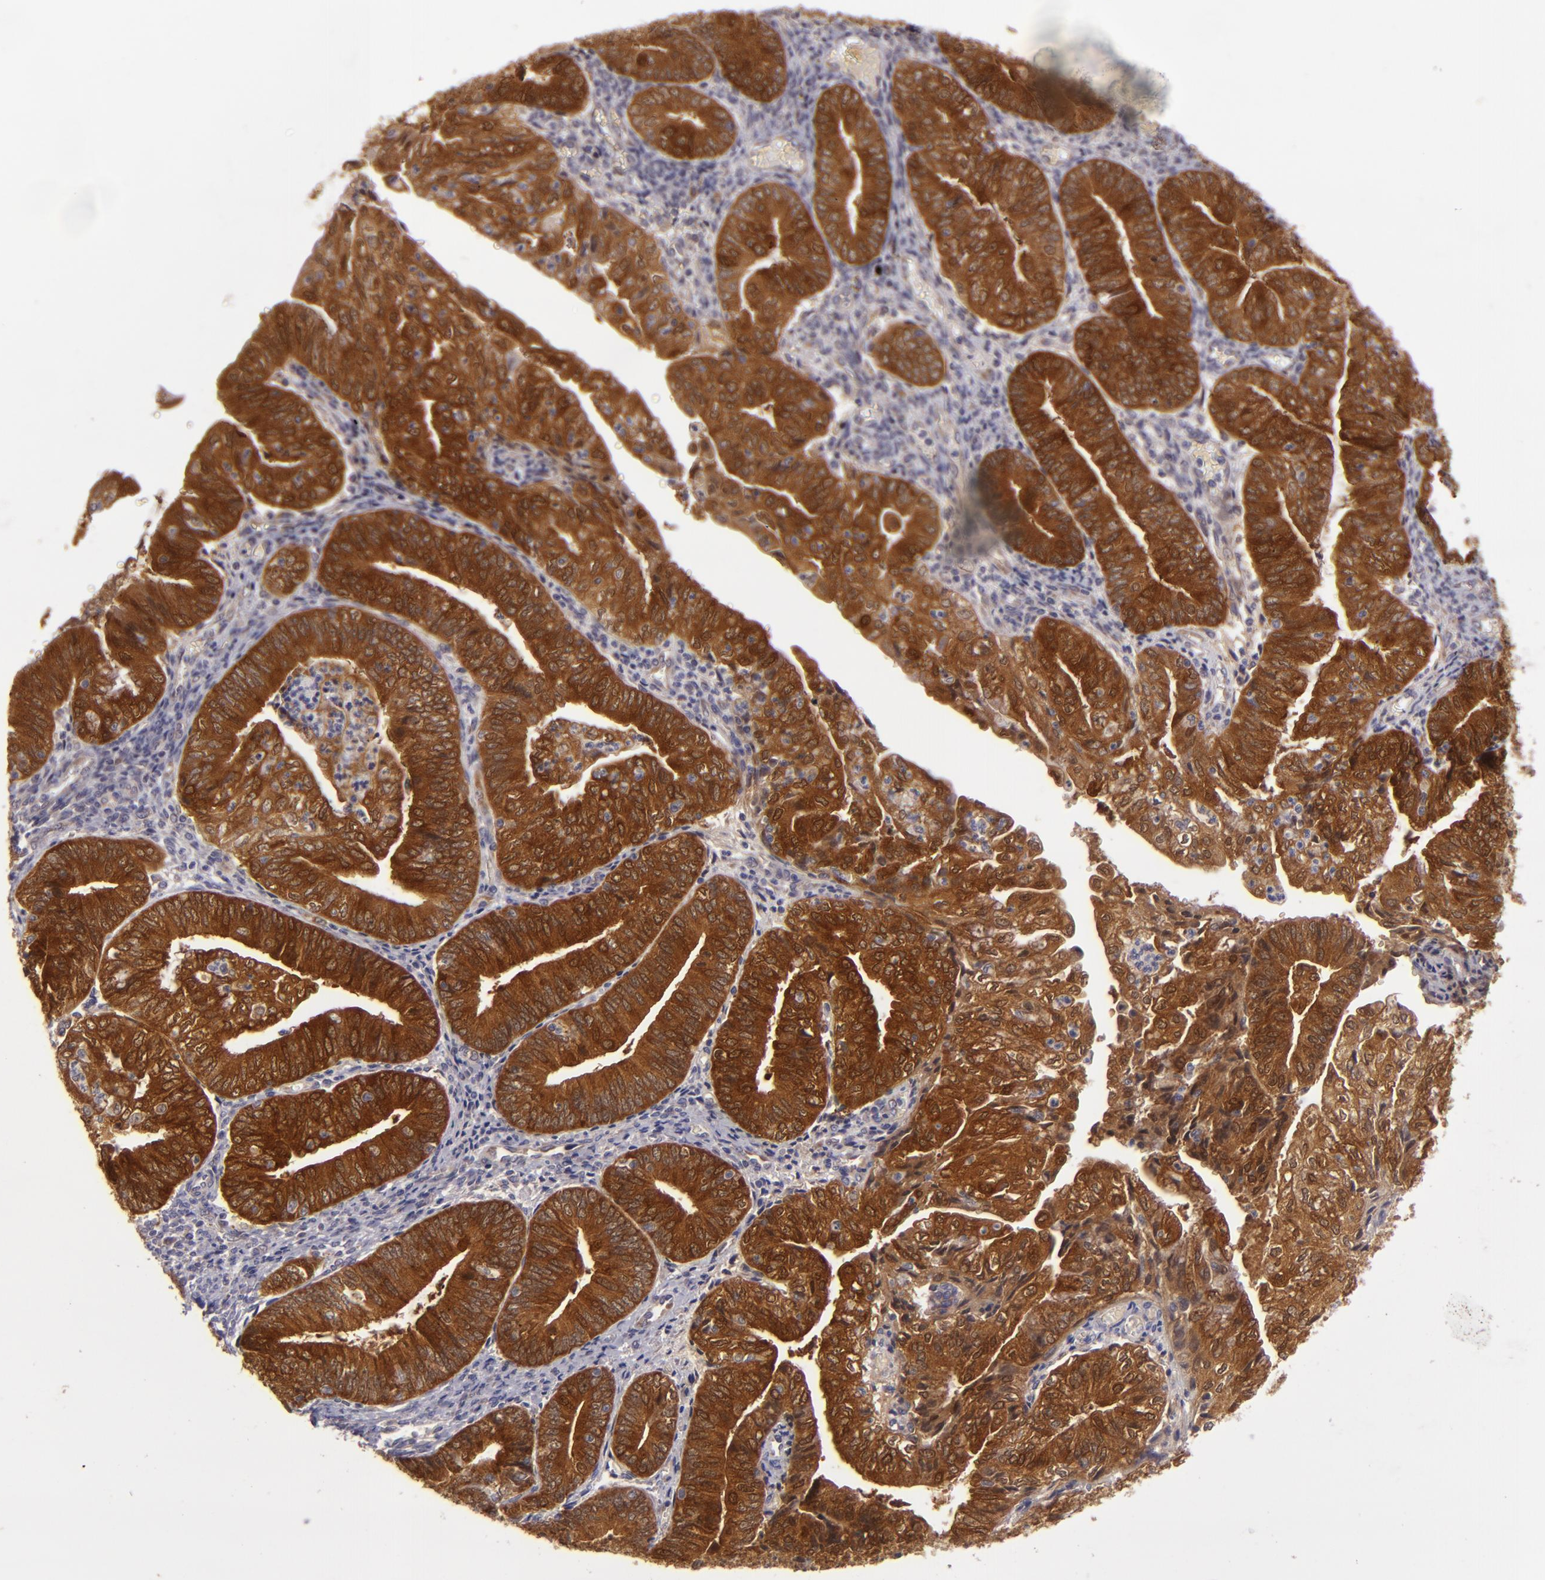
{"staining": {"intensity": "strong", "quantity": ">75%", "location": "cytoplasmic/membranous"}, "tissue": "endometrial cancer", "cell_type": "Tumor cells", "image_type": "cancer", "snomed": [{"axis": "morphology", "description": "Adenocarcinoma, NOS"}, {"axis": "topography", "description": "Endometrium"}], "caption": "DAB immunohistochemical staining of endometrial cancer (adenocarcinoma) displays strong cytoplasmic/membranous protein expression in approximately >75% of tumor cells.", "gene": "SH2D4A", "patient": {"sex": "female", "age": 55}}